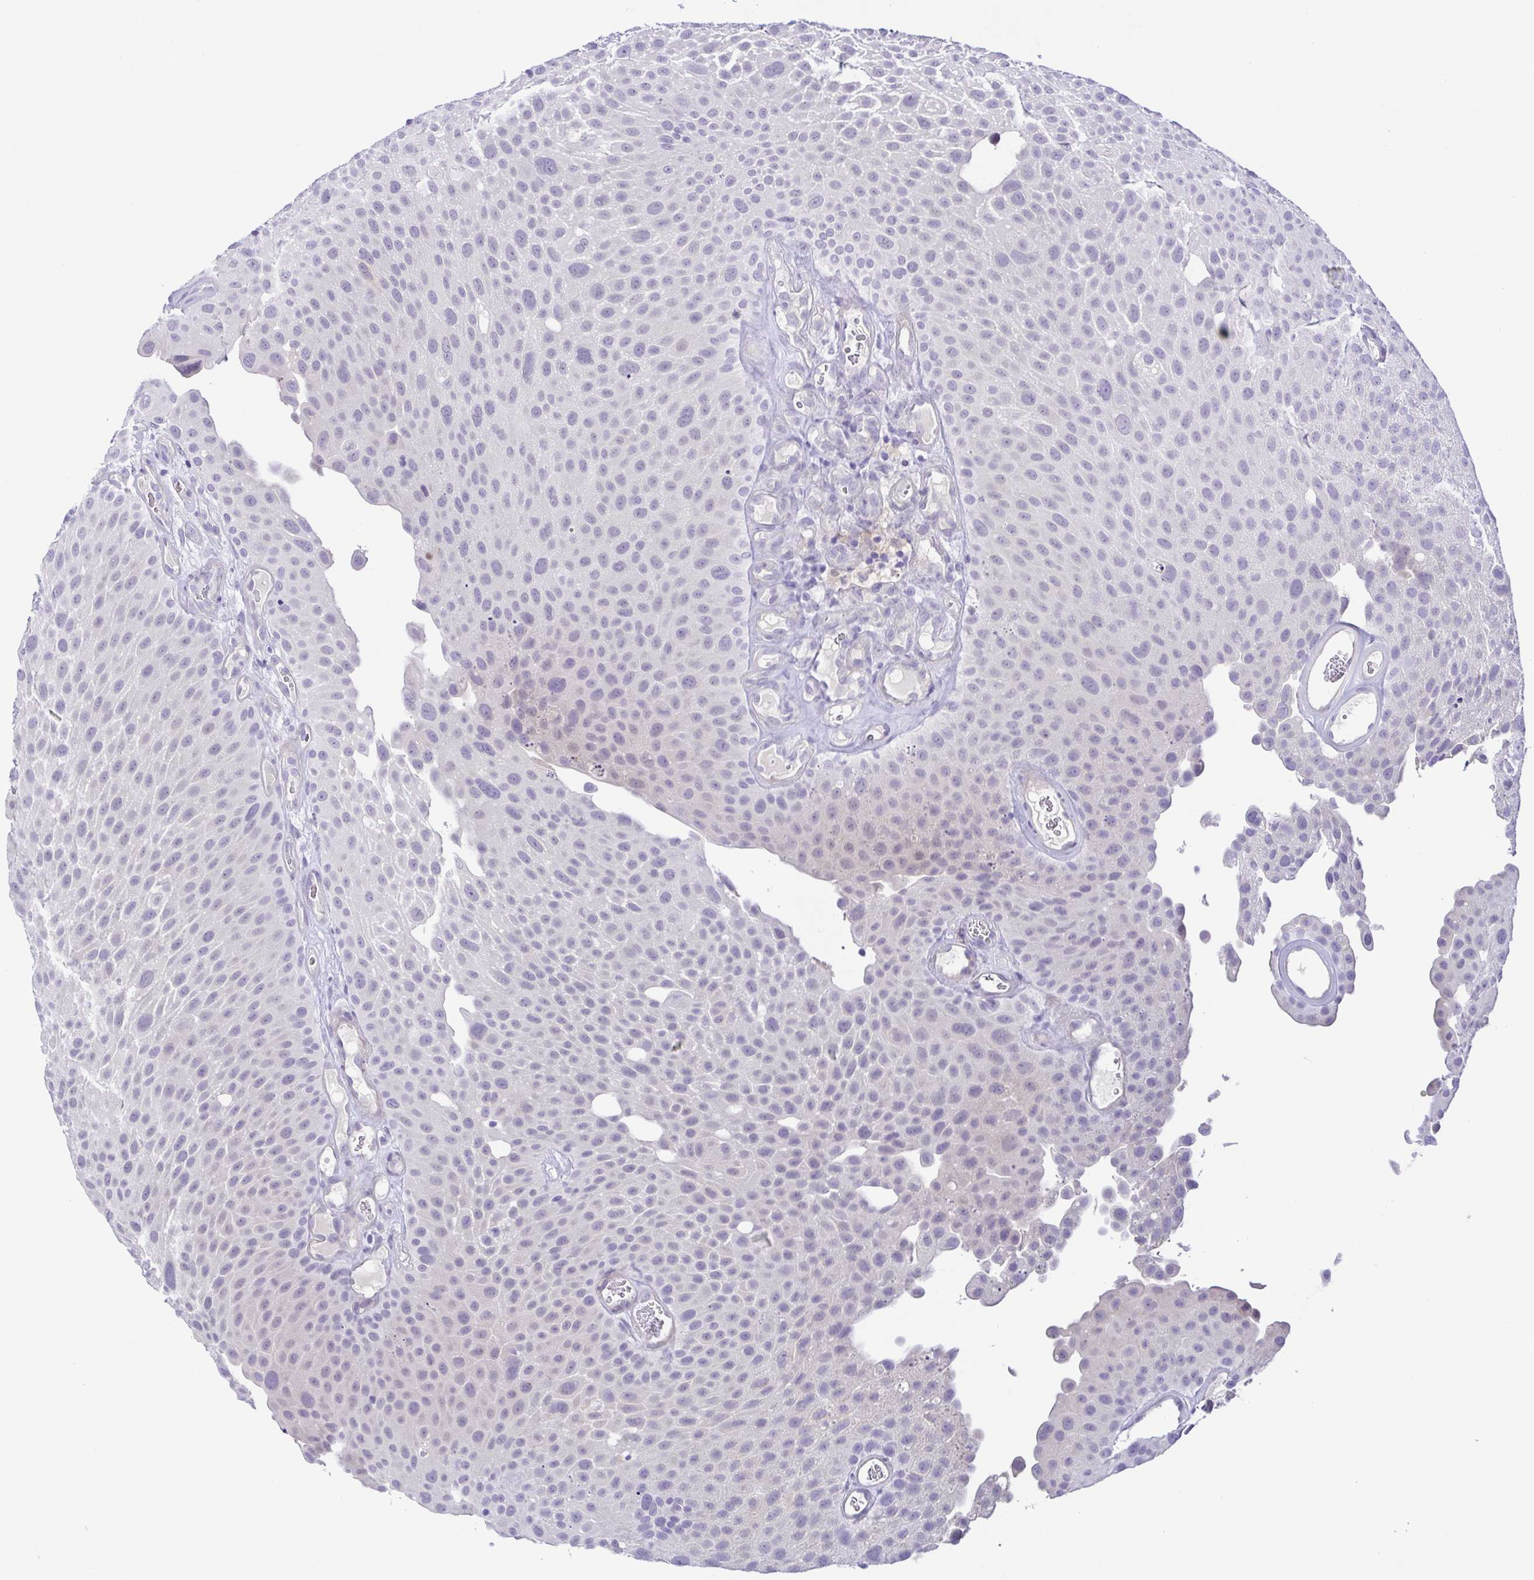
{"staining": {"intensity": "negative", "quantity": "none", "location": "none"}, "tissue": "urothelial cancer", "cell_type": "Tumor cells", "image_type": "cancer", "snomed": [{"axis": "morphology", "description": "Urothelial carcinoma, Low grade"}, {"axis": "topography", "description": "Urinary bladder"}], "caption": "A histopathology image of human urothelial cancer is negative for staining in tumor cells.", "gene": "TERT", "patient": {"sex": "male", "age": 72}}